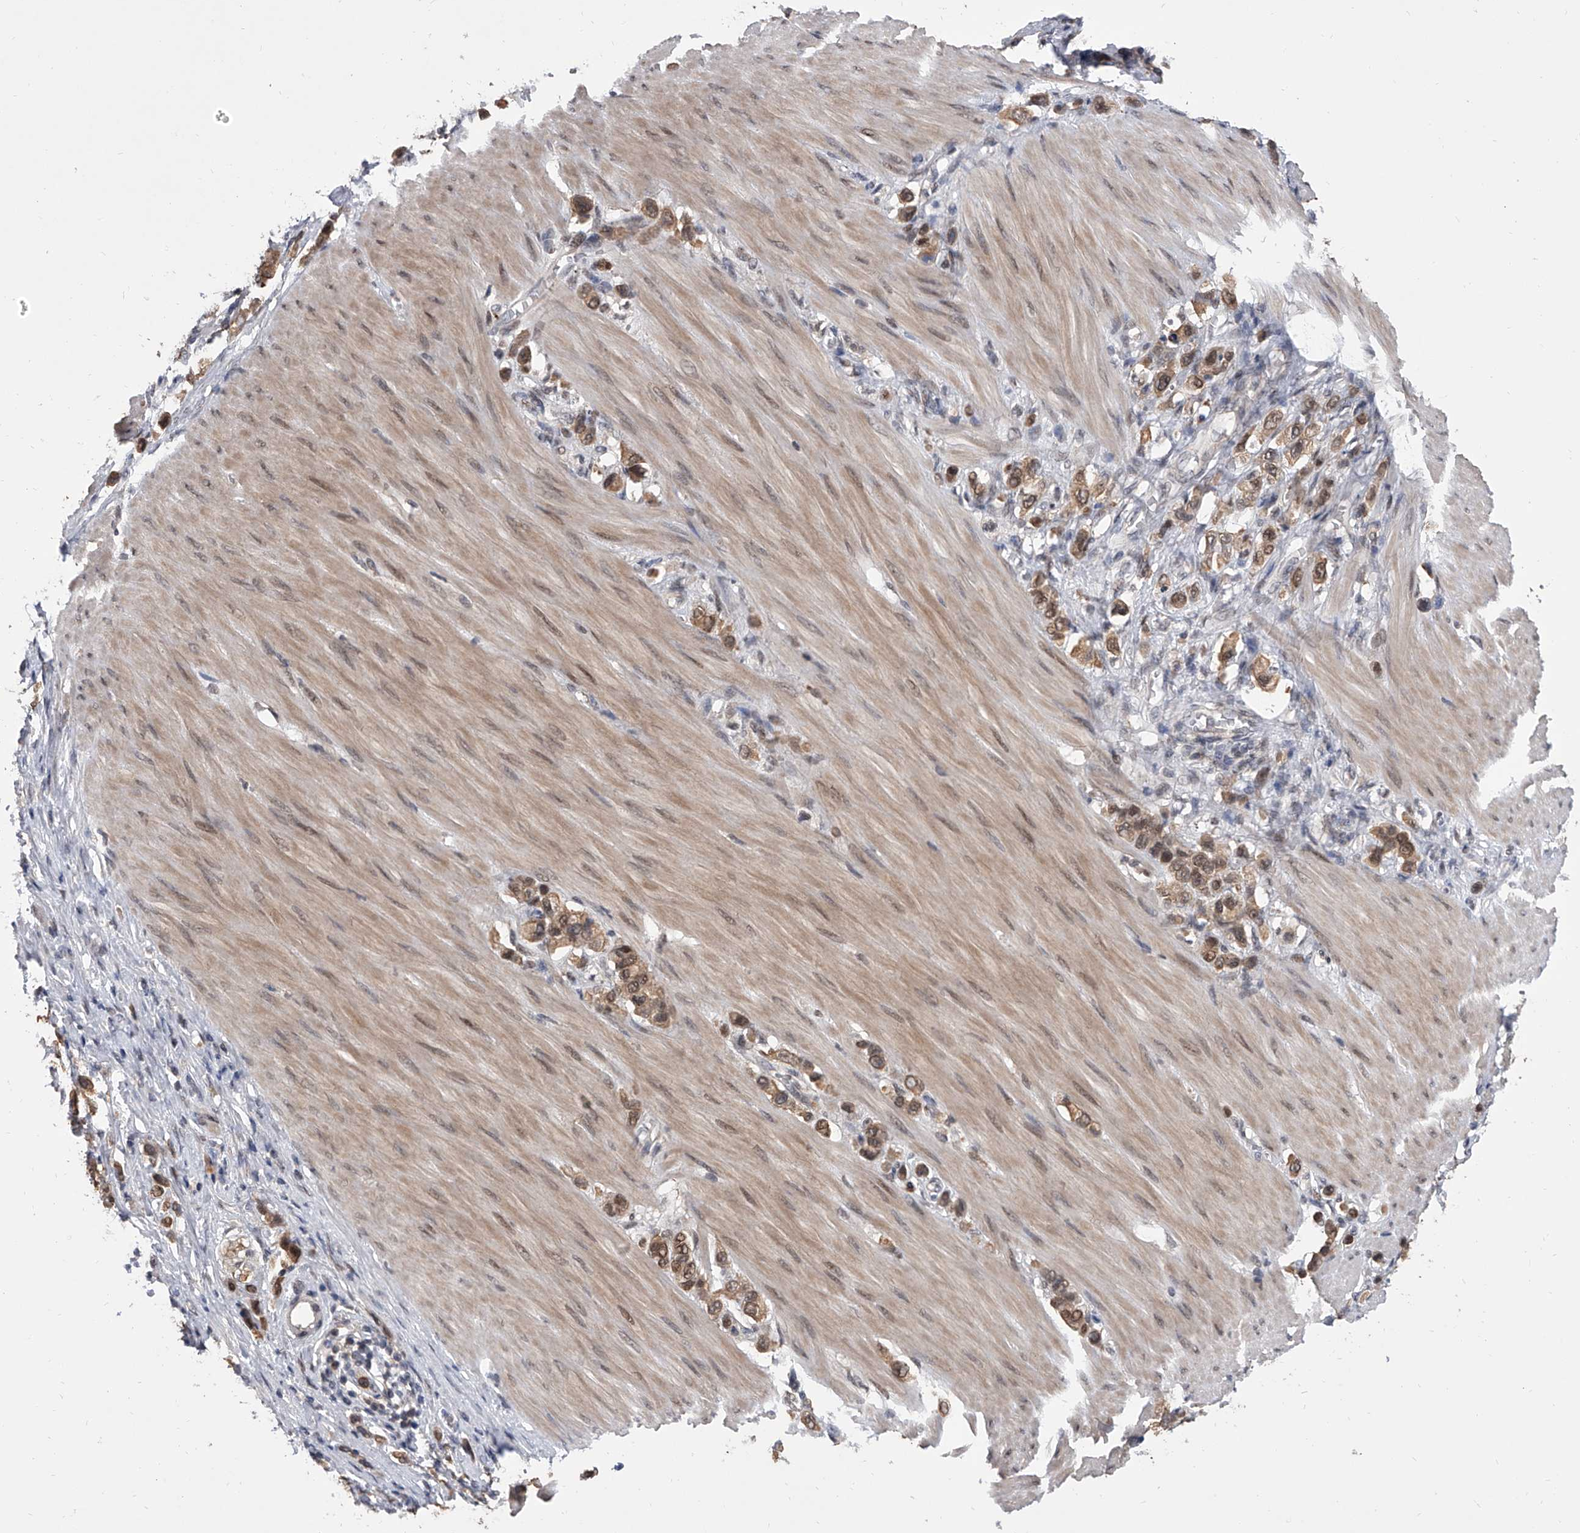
{"staining": {"intensity": "moderate", "quantity": ">75%", "location": "cytoplasmic/membranous,nuclear"}, "tissue": "stomach cancer", "cell_type": "Tumor cells", "image_type": "cancer", "snomed": [{"axis": "morphology", "description": "Adenocarcinoma, NOS"}, {"axis": "topography", "description": "Stomach"}], "caption": "About >75% of tumor cells in human adenocarcinoma (stomach) demonstrate moderate cytoplasmic/membranous and nuclear protein positivity as visualized by brown immunohistochemical staining.", "gene": "BHLHE23", "patient": {"sex": "female", "age": 65}}